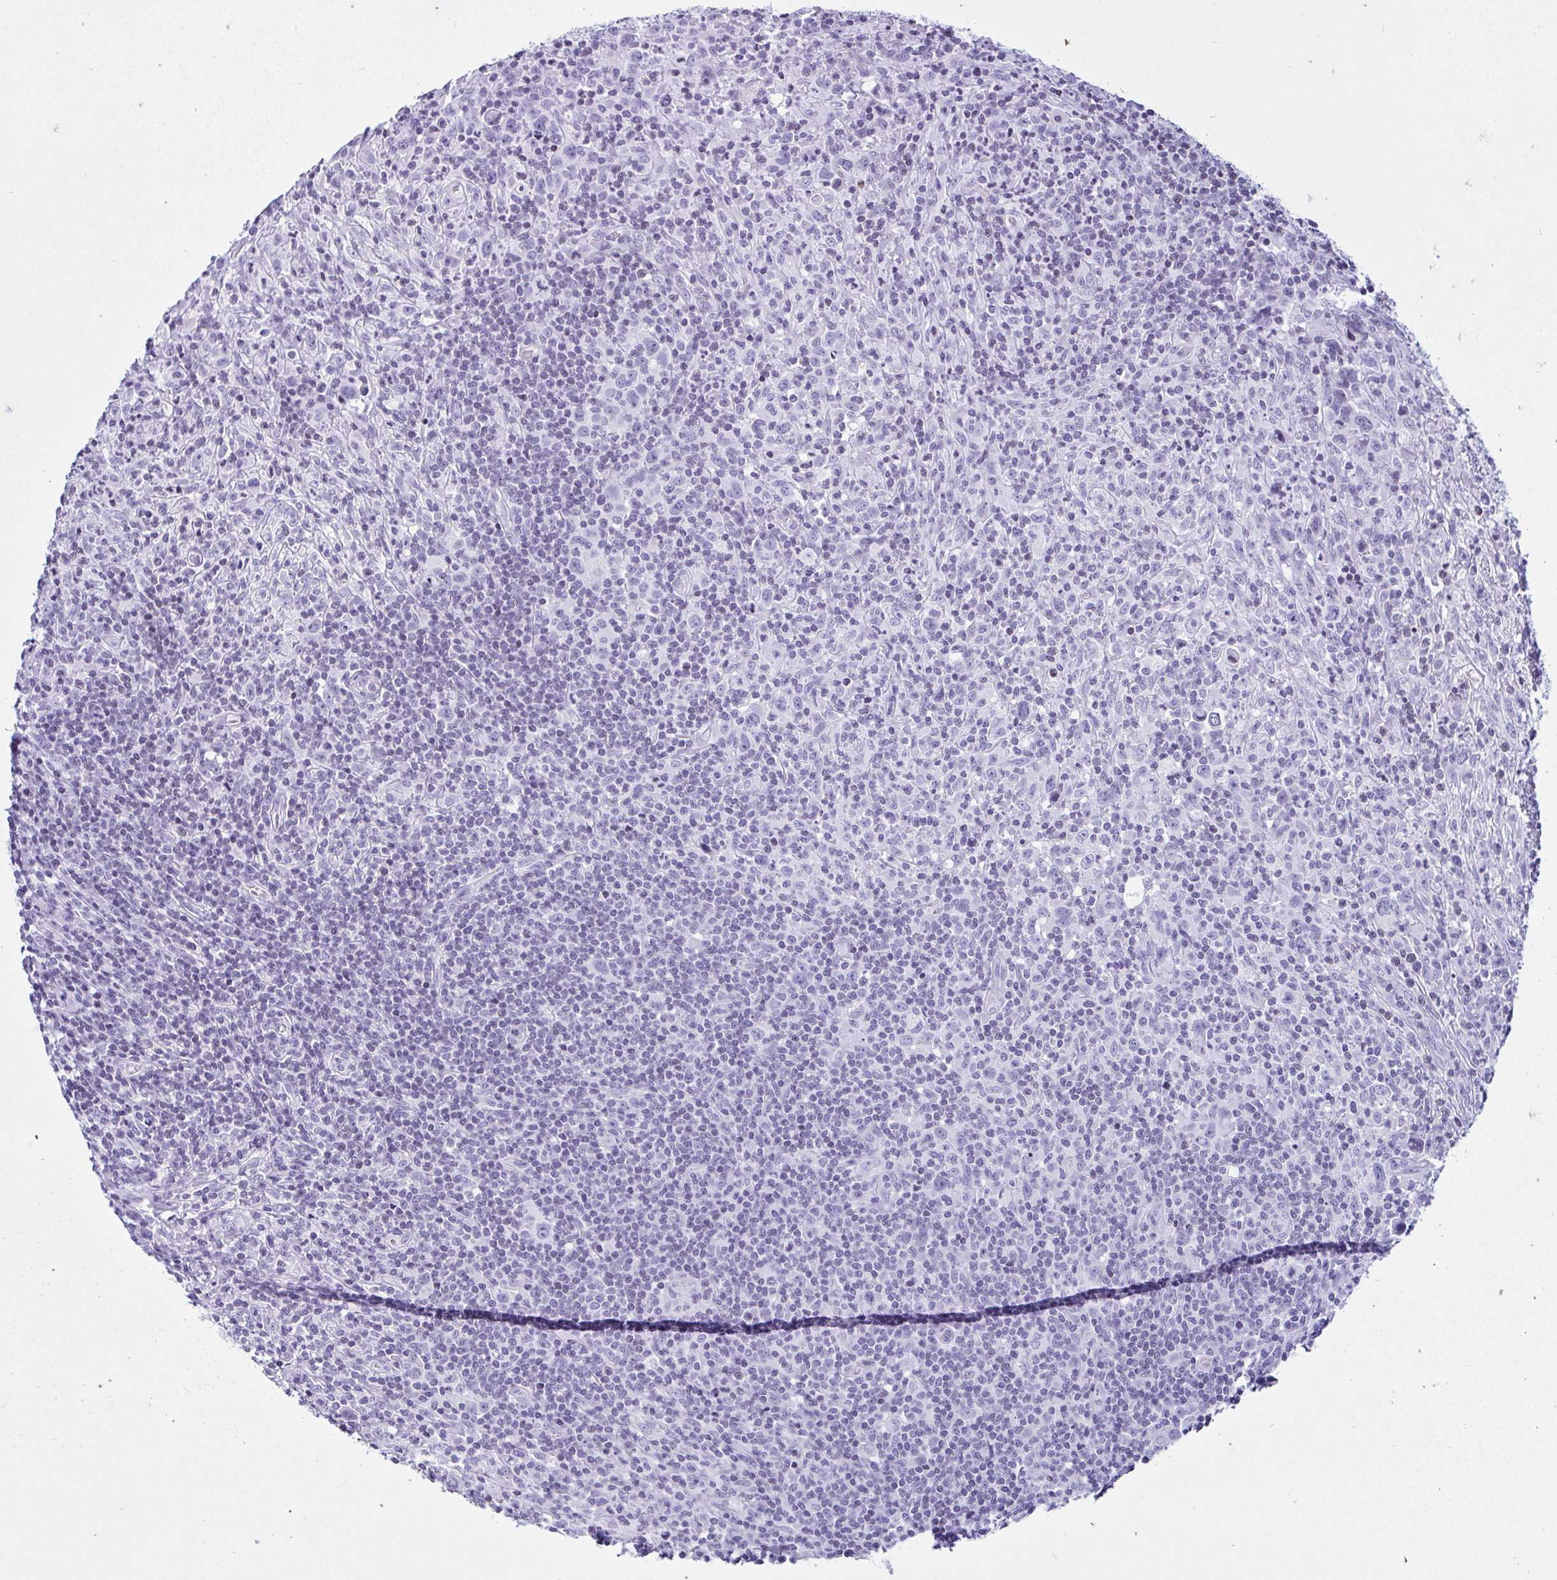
{"staining": {"intensity": "negative", "quantity": "none", "location": "none"}, "tissue": "lymphoma", "cell_type": "Tumor cells", "image_type": "cancer", "snomed": [{"axis": "morphology", "description": "Hodgkin's disease, NOS"}, {"axis": "topography", "description": "Lymph node"}], "caption": "This is an immunohistochemistry image of human lymphoma. There is no positivity in tumor cells.", "gene": "KRT27", "patient": {"sex": "female", "age": 18}}